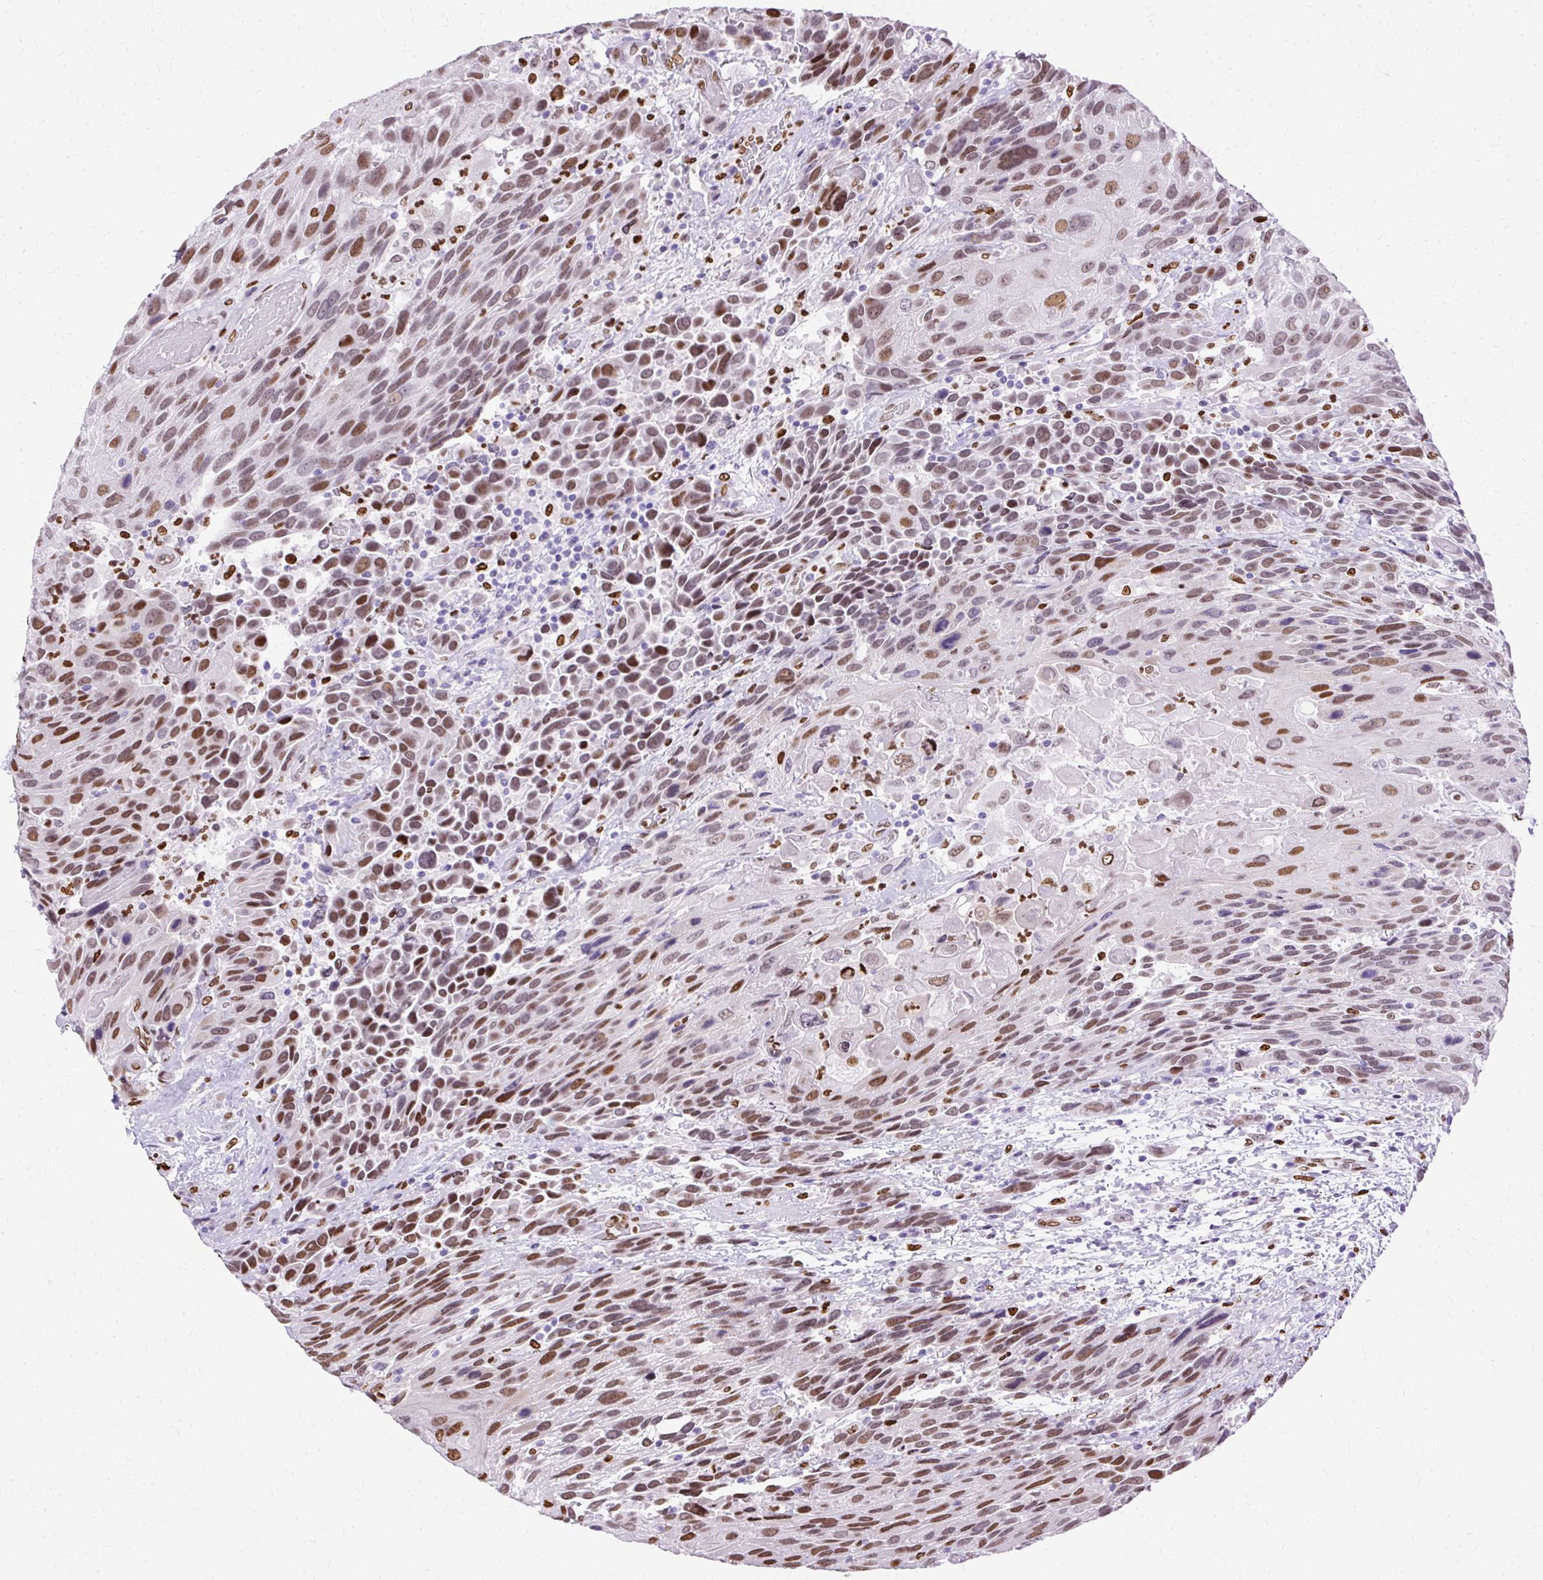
{"staining": {"intensity": "moderate", "quantity": ">75%", "location": "nuclear"}, "tissue": "urothelial cancer", "cell_type": "Tumor cells", "image_type": "cancer", "snomed": [{"axis": "morphology", "description": "Urothelial carcinoma, High grade"}, {"axis": "topography", "description": "Urinary bladder"}], "caption": "Tumor cells exhibit moderate nuclear positivity in approximately >75% of cells in high-grade urothelial carcinoma. The protein of interest is shown in brown color, while the nuclei are stained blue.", "gene": "TMEM184C", "patient": {"sex": "female", "age": 70}}